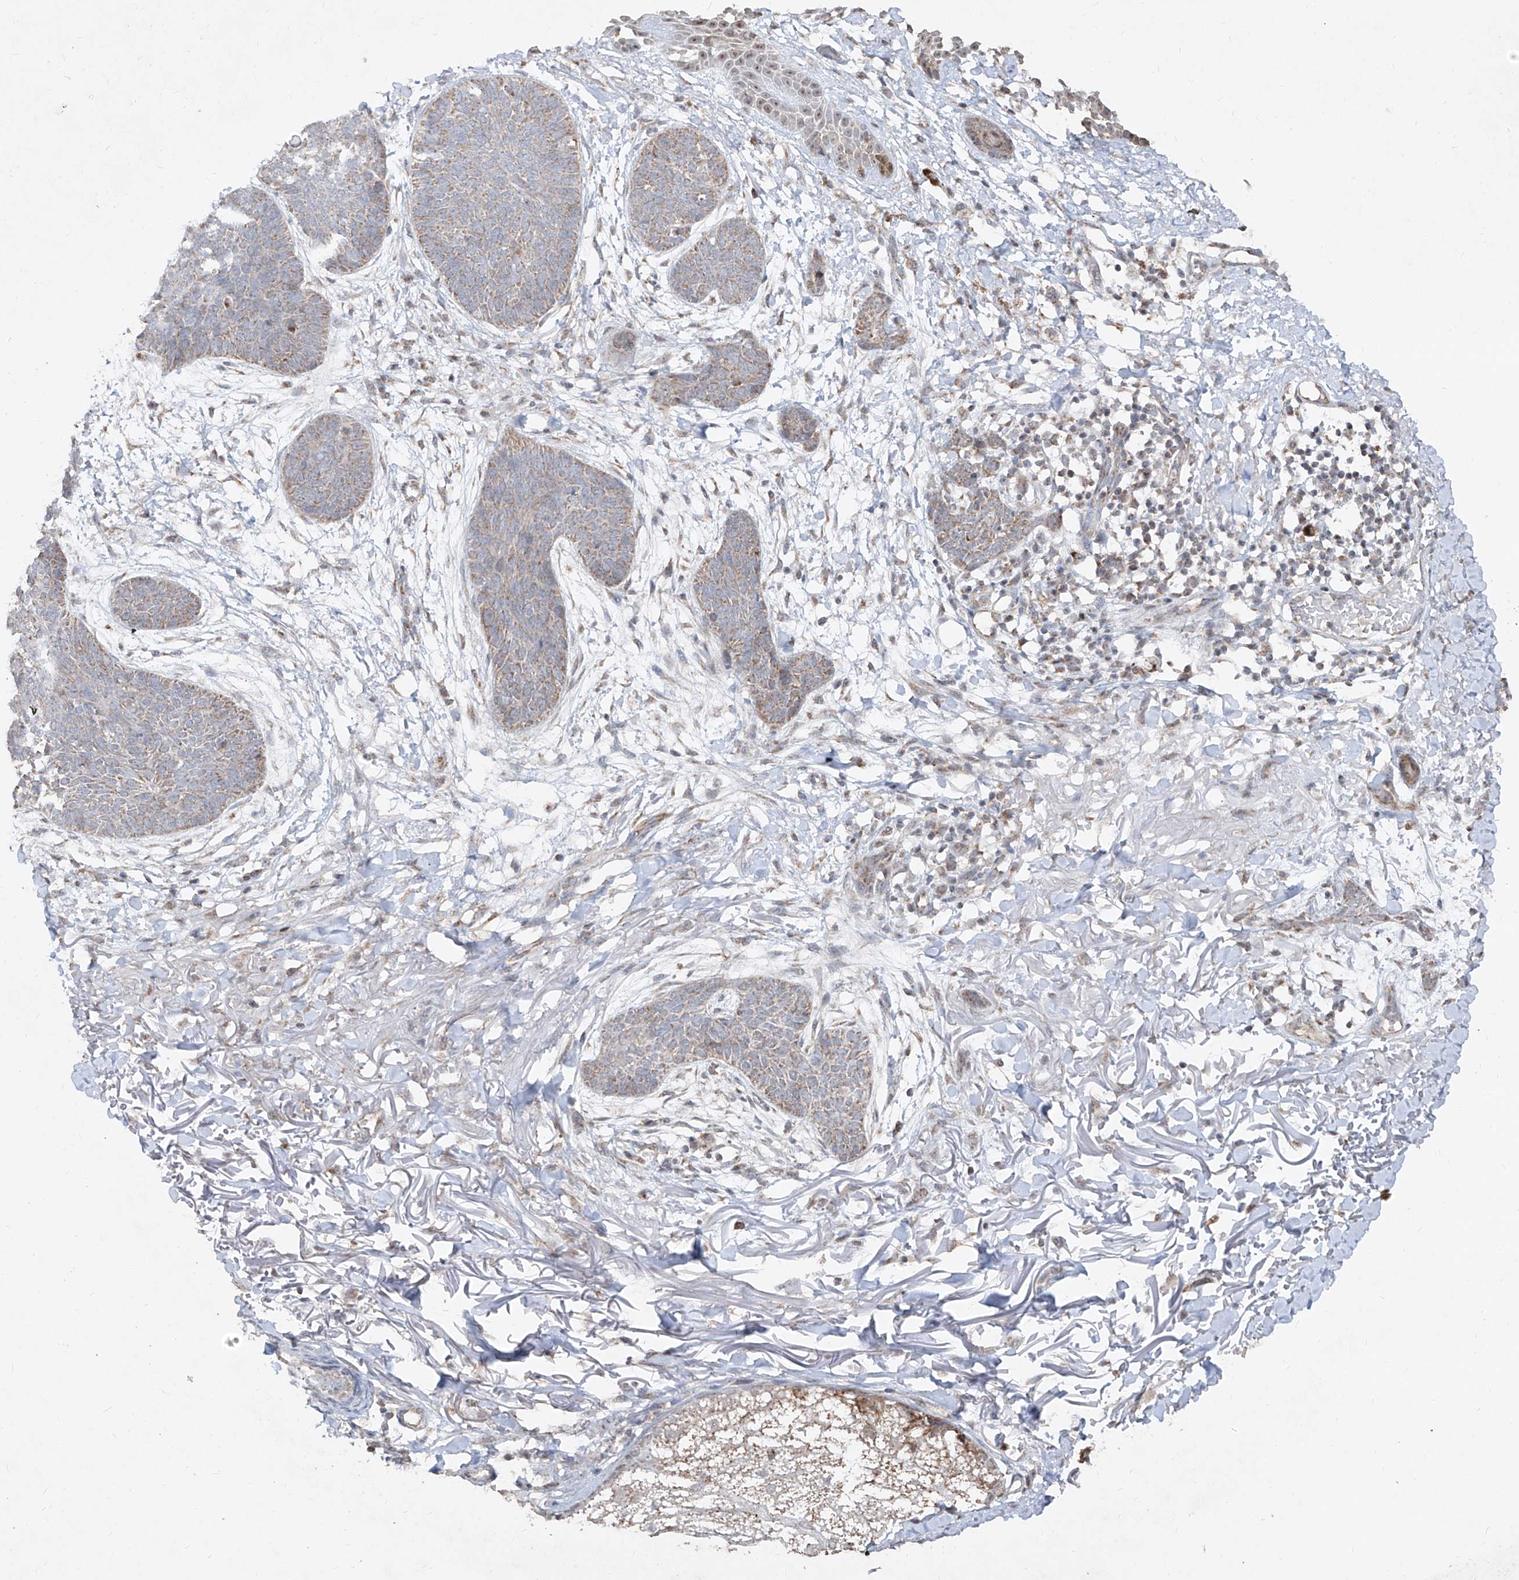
{"staining": {"intensity": "weak", "quantity": "25%-75%", "location": "cytoplasmic/membranous"}, "tissue": "skin cancer", "cell_type": "Tumor cells", "image_type": "cancer", "snomed": [{"axis": "morphology", "description": "Basal cell carcinoma"}, {"axis": "topography", "description": "Skin"}], "caption": "Immunohistochemical staining of basal cell carcinoma (skin) shows low levels of weak cytoplasmic/membranous protein expression in approximately 25%-75% of tumor cells.", "gene": "NDUFB3", "patient": {"sex": "male", "age": 85}}